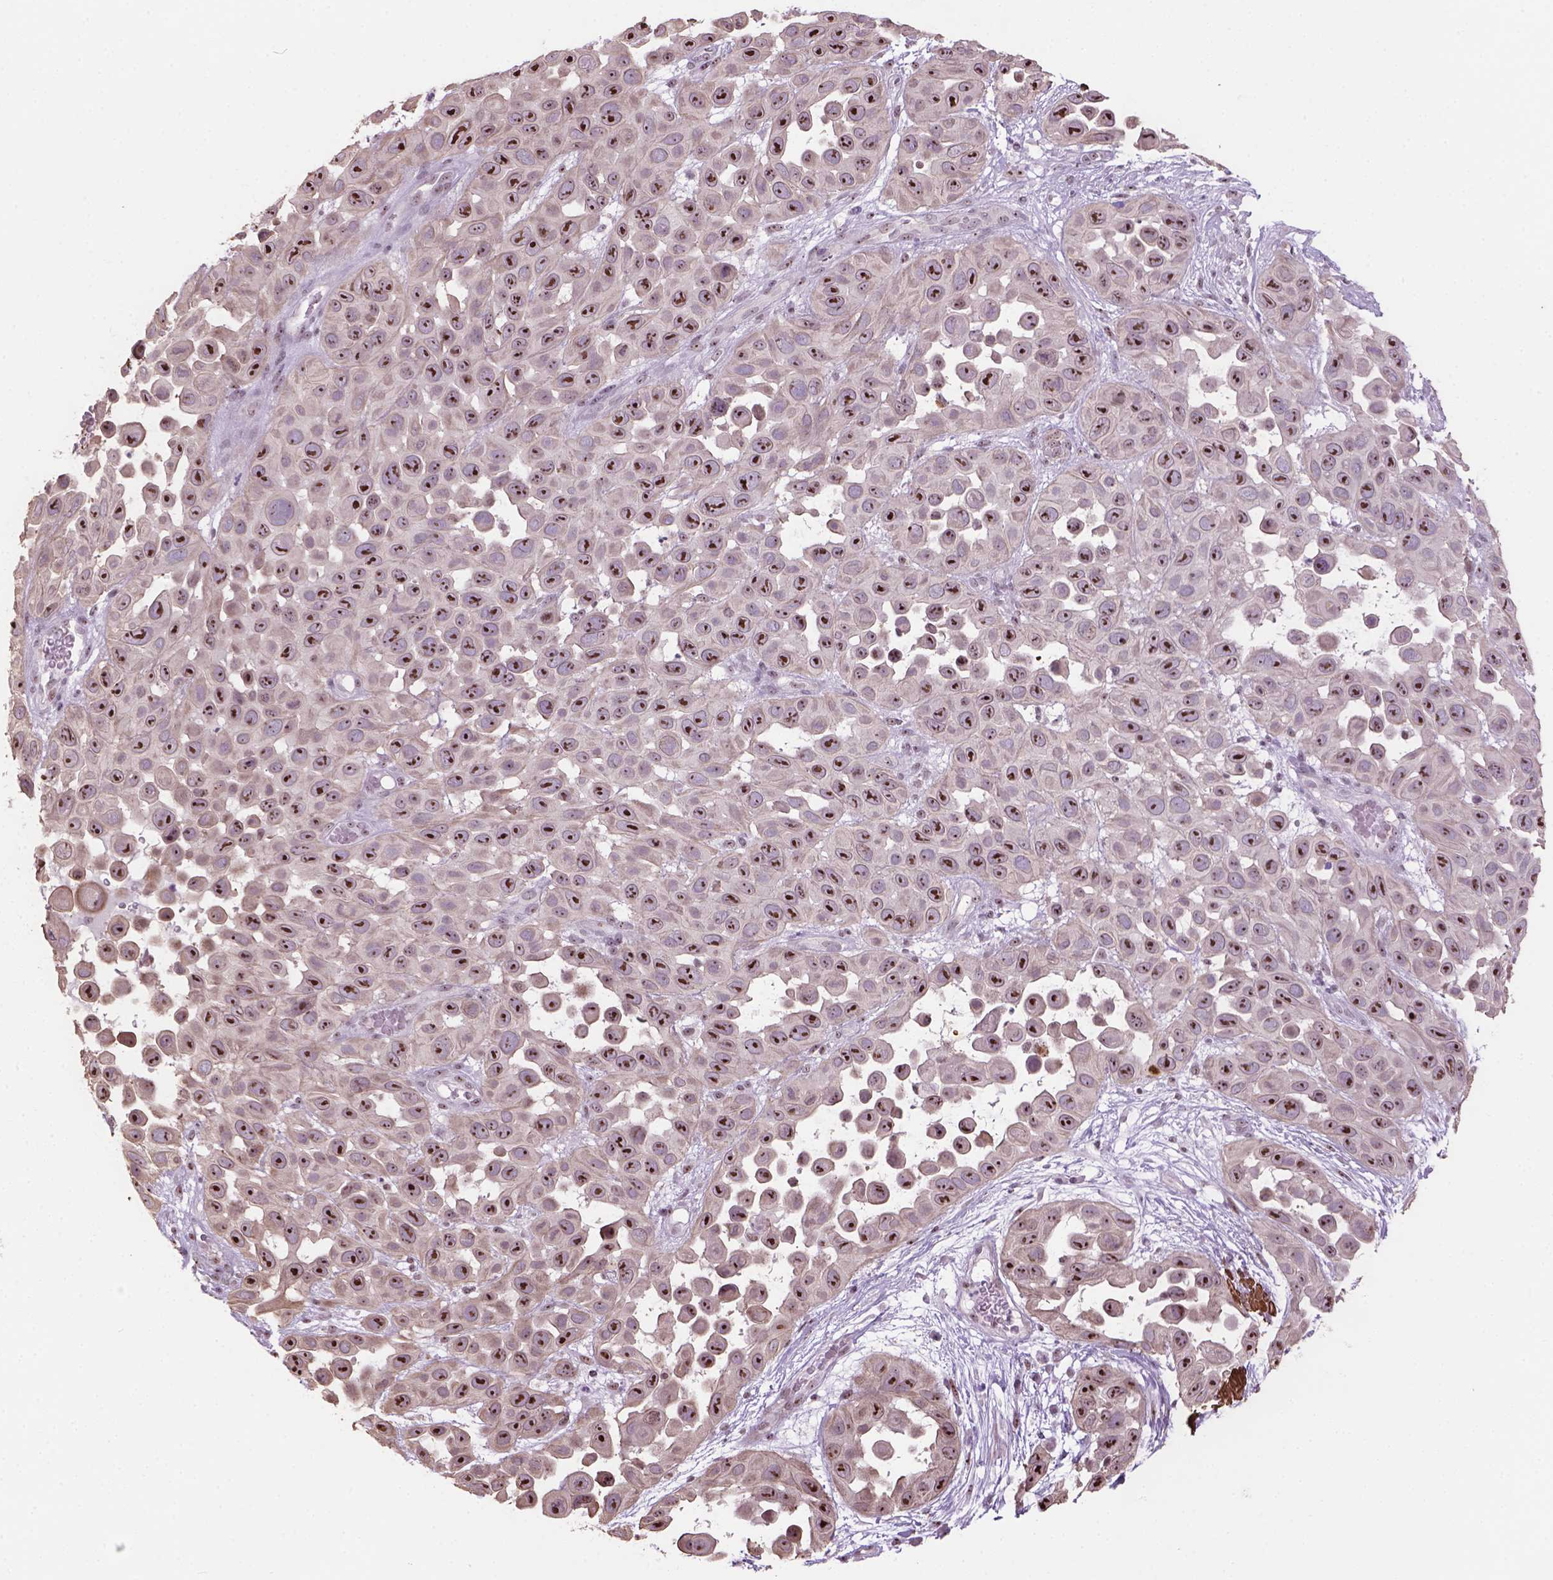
{"staining": {"intensity": "strong", "quantity": ">75%", "location": "nuclear"}, "tissue": "skin cancer", "cell_type": "Tumor cells", "image_type": "cancer", "snomed": [{"axis": "morphology", "description": "Squamous cell carcinoma, NOS"}, {"axis": "topography", "description": "Skin"}], "caption": "Immunohistochemistry (IHC) micrograph of neoplastic tissue: skin cancer (squamous cell carcinoma) stained using immunohistochemistry (IHC) displays high levels of strong protein expression localized specifically in the nuclear of tumor cells, appearing as a nuclear brown color.", "gene": "RRS1", "patient": {"sex": "male", "age": 81}}